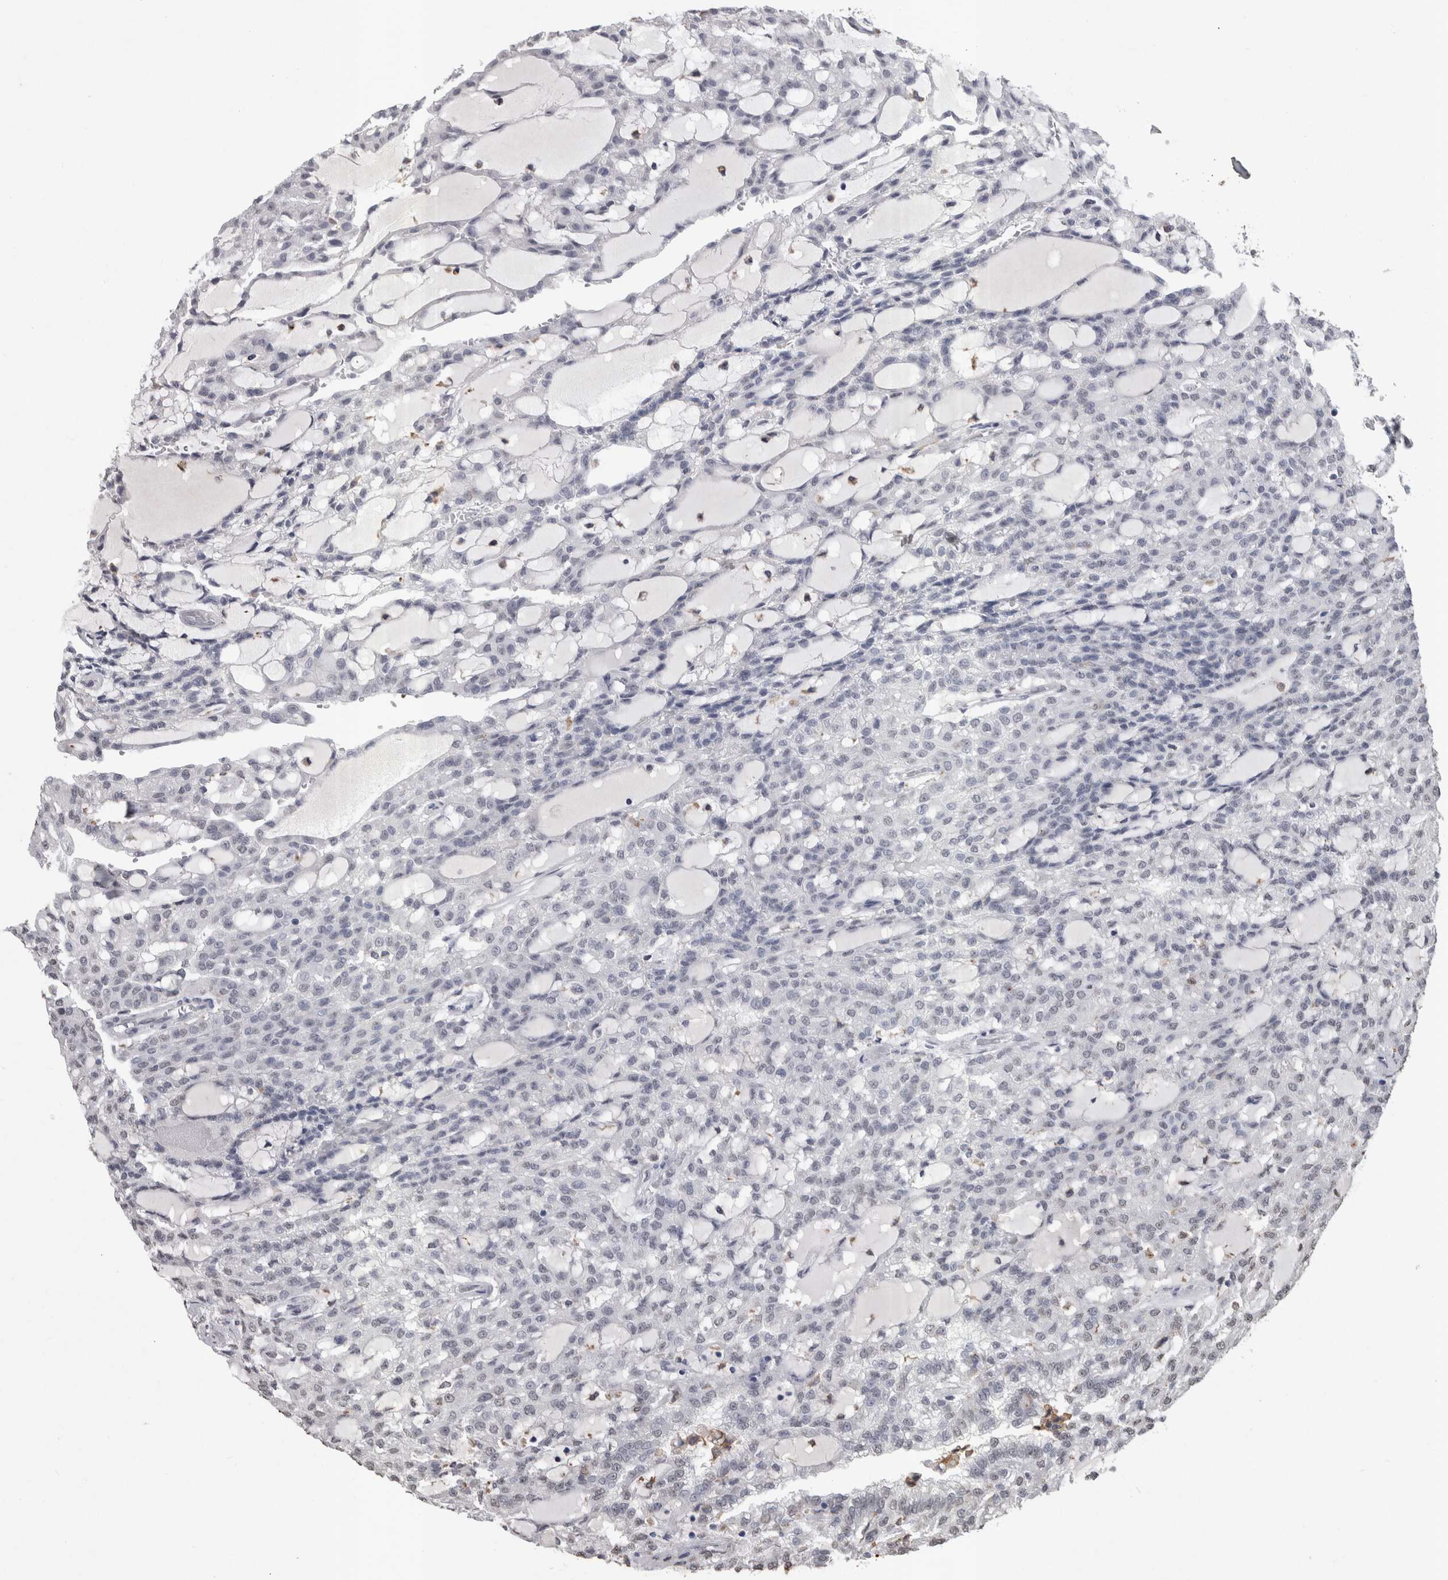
{"staining": {"intensity": "negative", "quantity": "none", "location": "none"}, "tissue": "renal cancer", "cell_type": "Tumor cells", "image_type": "cancer", "snomed": [{"axis": "morphology", "description": "Adenocarcinoma, NOS"}, {"axis": "topography", "description": "Kidney"}], "caption": "An image of renal cancer stained for a protein shows no brown staining in tumor cells.", "gene": "PAX5", "patient": {"sex": "male", "age": 63}}